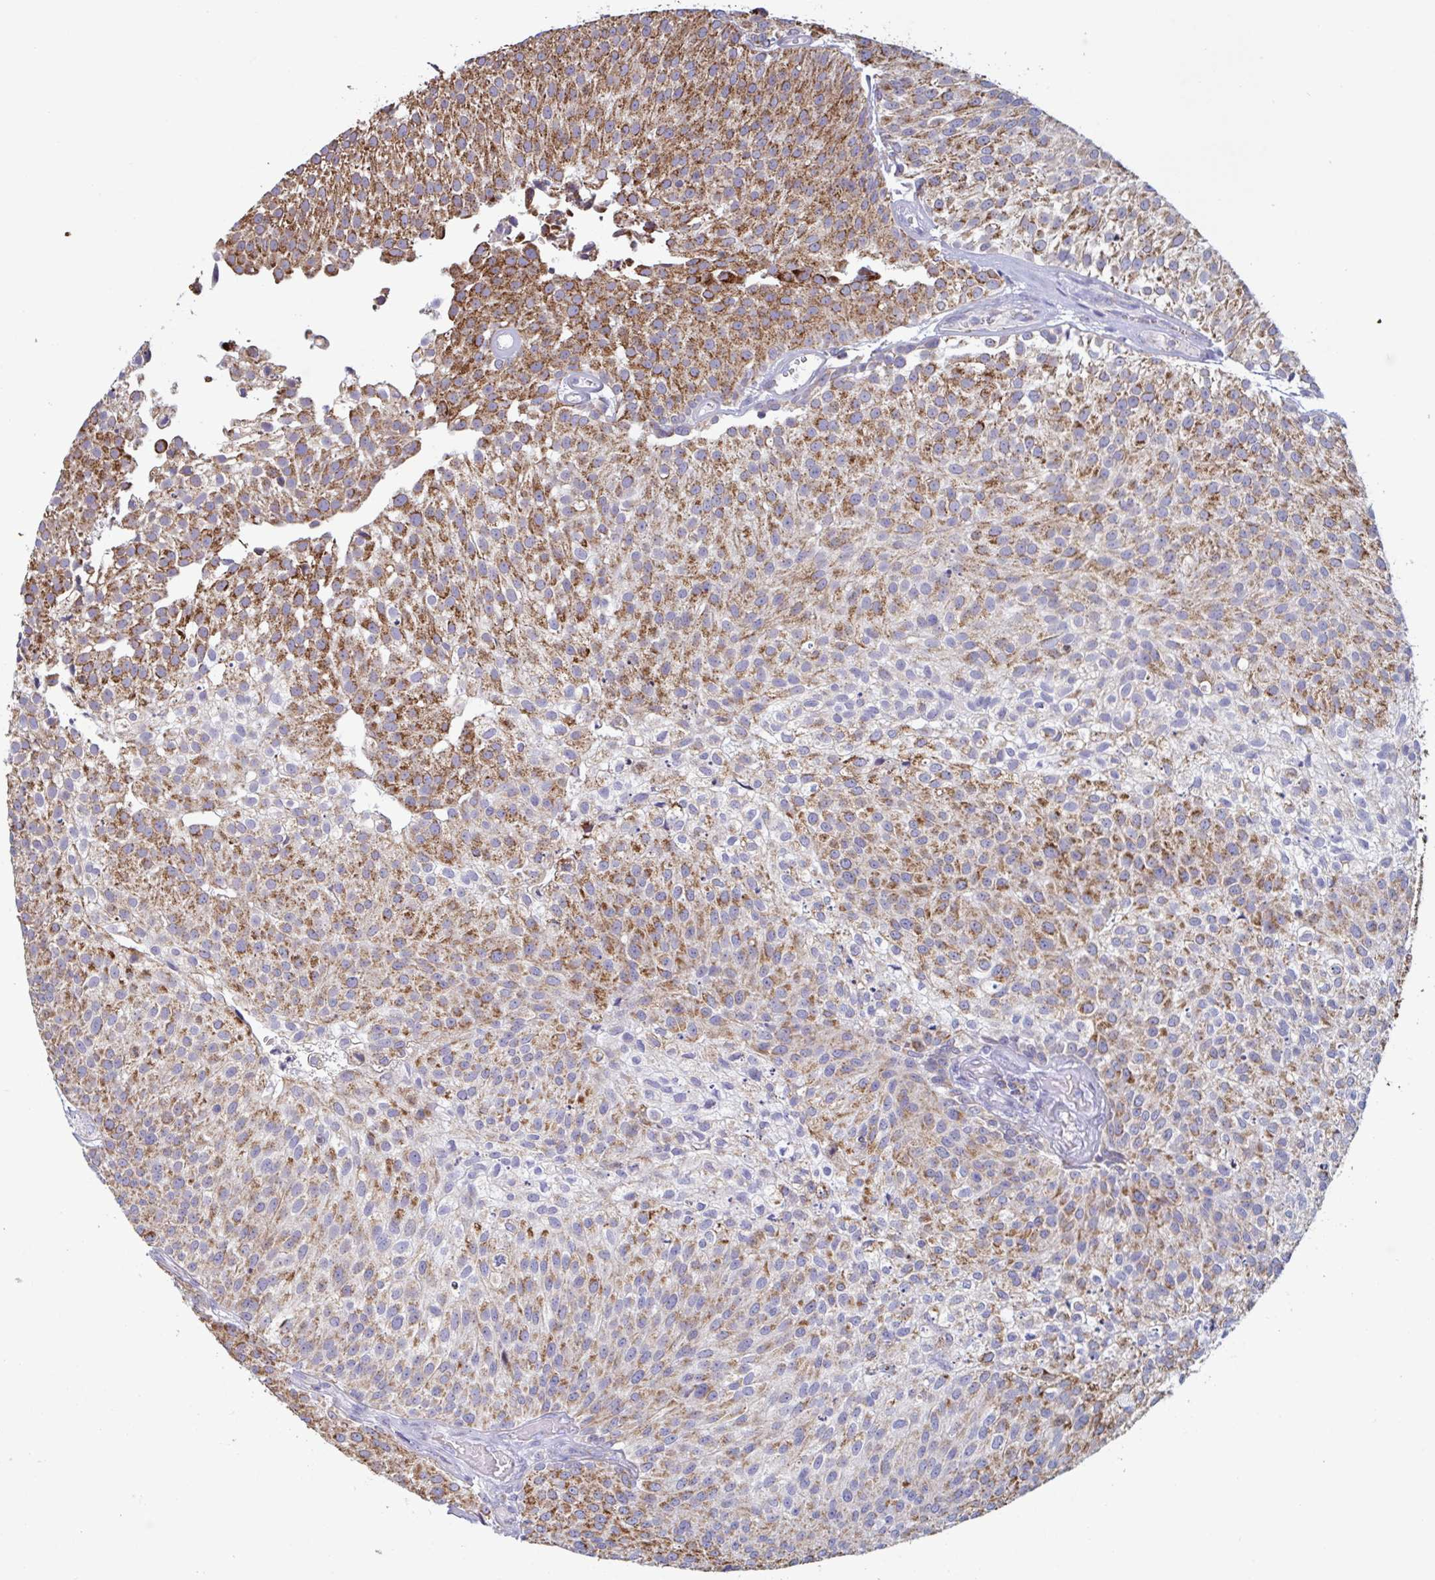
{"staining": {"intensity": "strong", "quantity": ">75%", "location": "cytoplasmic/membranous"}, "tissue": "urothelial cancer", "cell_type": "Tumor cells", "image_type": "cancer", "snomed": [{"axis": "morphology", "description": "Urothelial carcinoma, Low grade"}, {"axis": "topography", "description": "Urinary bladder"}], "caption": "Immunohistochemical staining of urothelial cancer shows high levels of strong cytoplasmic/membranous protein positivity in approximately >75% of tumor cells.", "gene": "BCAT2", "patient": {"sex": "female", "age": 79}}